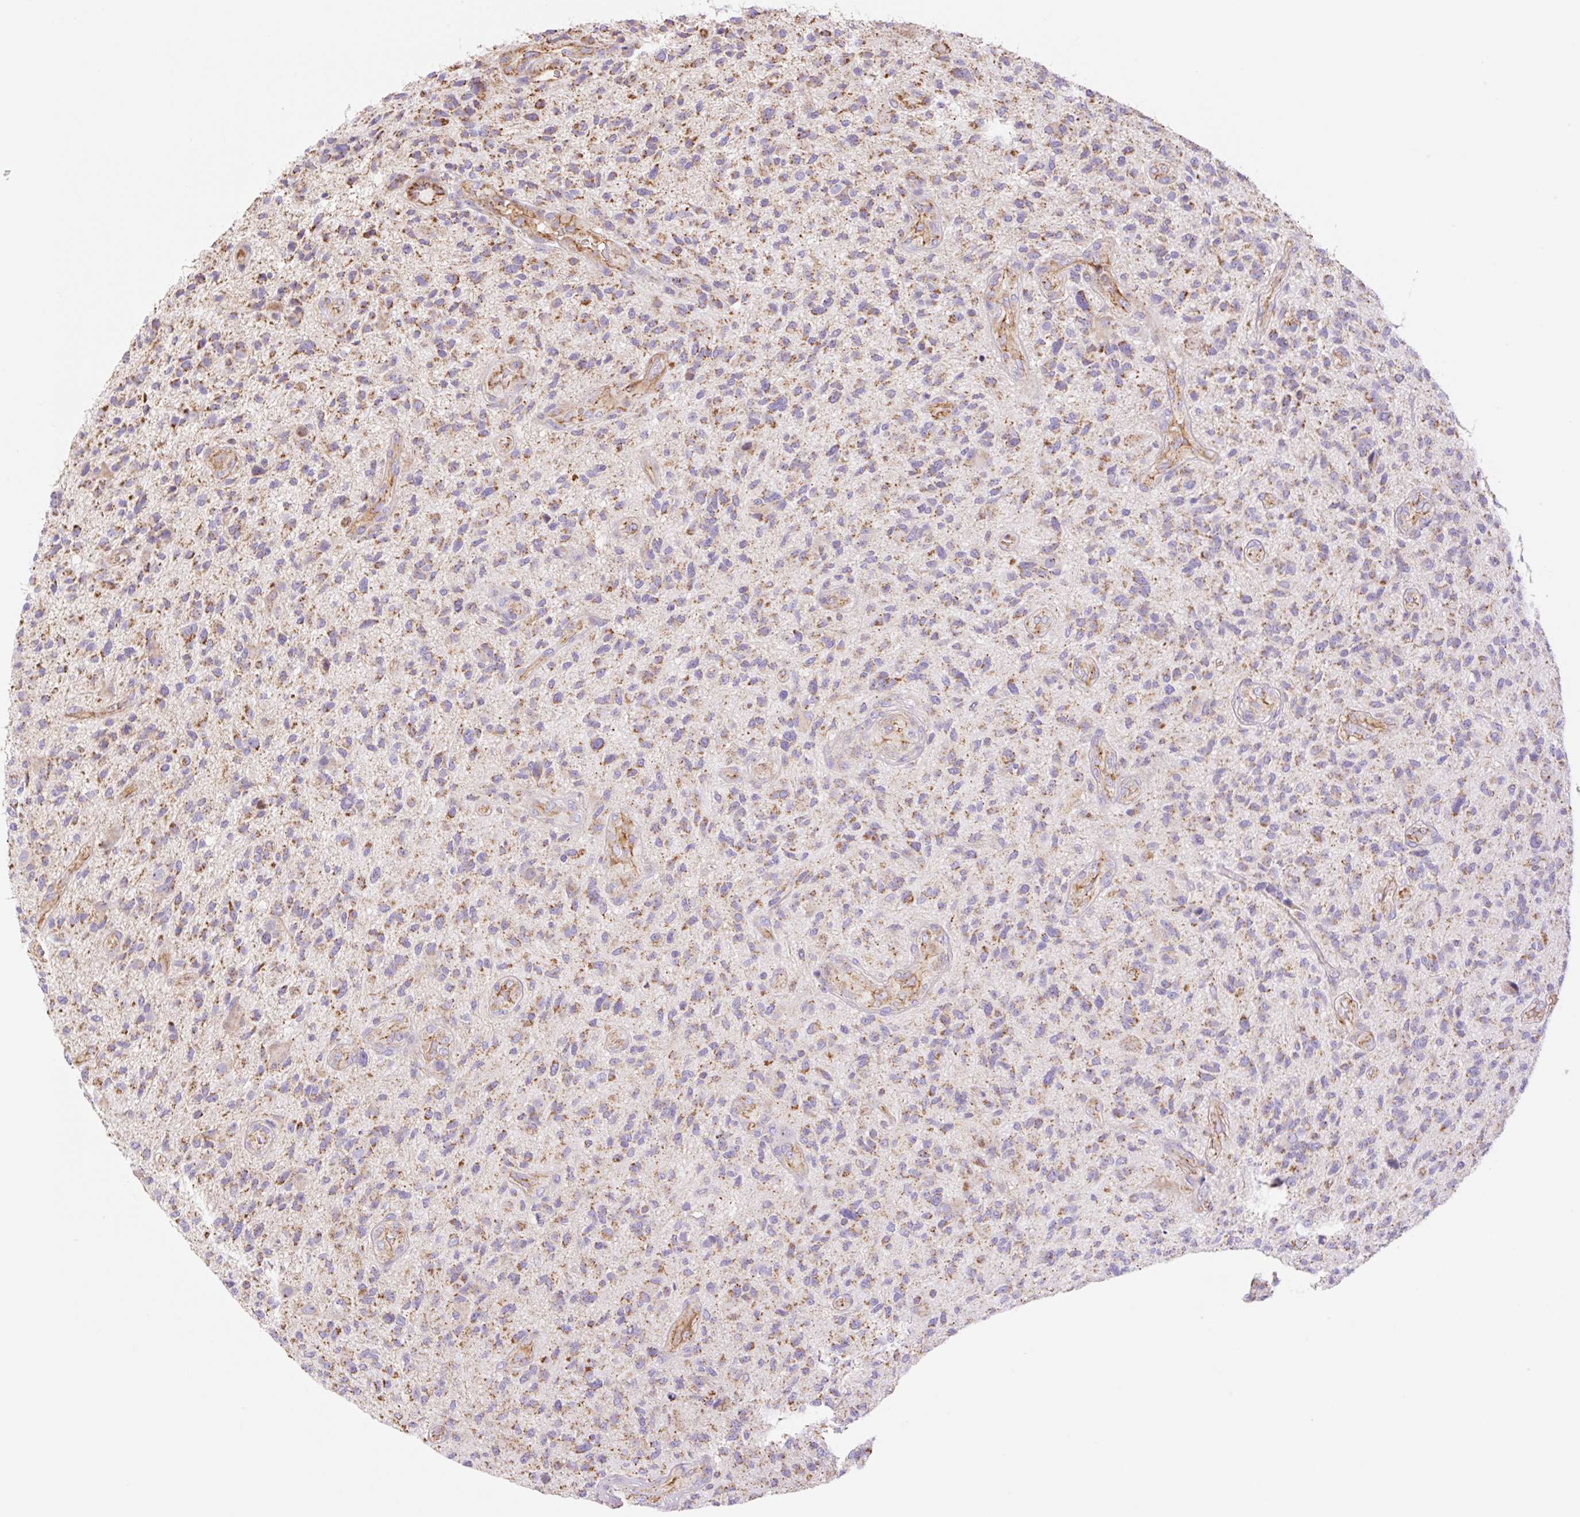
{"staining": {"intensity": "moderate", "quantity": "25%-75%", "location": "cytoplasmic/membranous"}, "tissue": "glioma", "cell_type": "Tumor cells", "image_type": "cancer", "snomed": [{"axis": "morphology", "description": "Glioma, malignant, High grade"}, {"axis": "topography", "description": "Brain"}], "caption": "Tumor cells display moderate cytoplasmic/membranous expression in approximately 25%-75% of cells in malignant high-grade glioma.", "gene": "ESAM", "patient": {"sex": "male", "age": 47}}